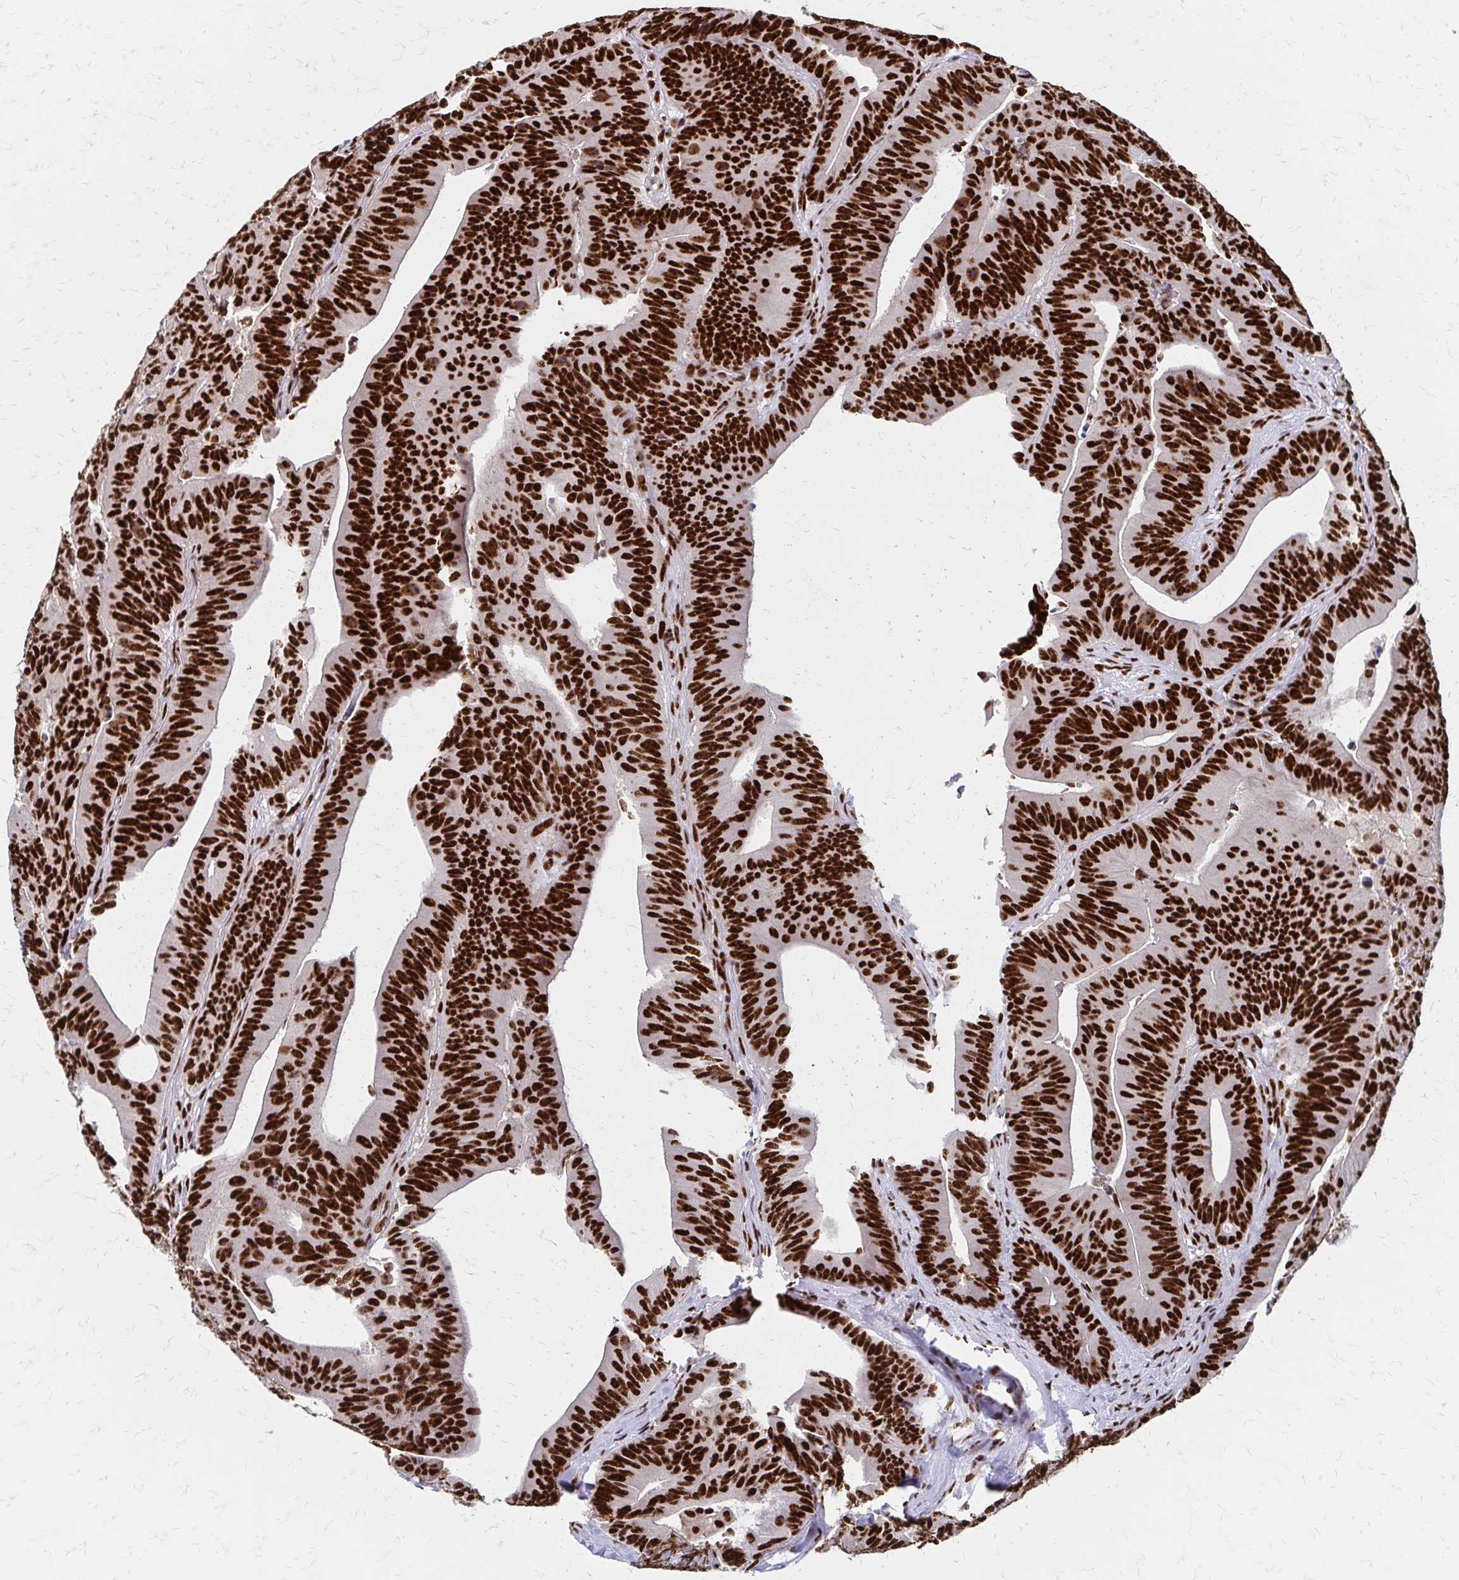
{"staining": {"intensity": "strong", "quantity": ">75%", "location": "nuclear"}, "tissue": "colorectal cancer", "cell_type": "Tumor cells", "image_type": "cancer", "snomed": [{"axis": "morphology", "description": "Adenocarcinoma, NOS"}, {"axis": "topography", "description": "Colon"}], "caption": "A brown stain highlights strong nuclear staining of a protein in colorectal cancer (adenocarcinoma) tumor cells.", "gene": "CNKSR3", "patient": {"sex": "female", "age": 78}}